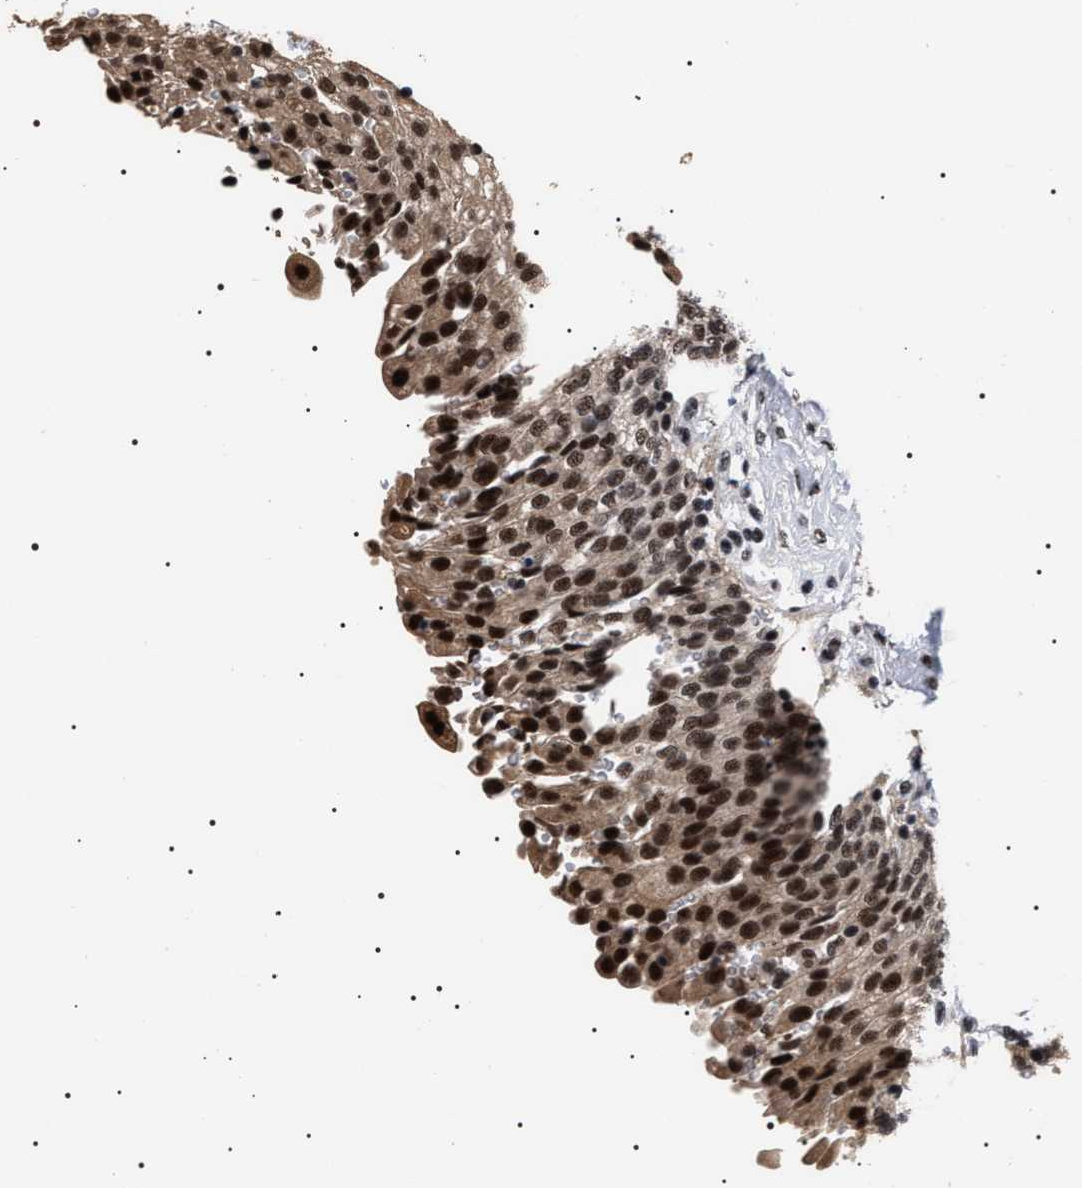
{"staining": {"intensity": "strong", "quantity": ">75%", "location": "cytoplasmic/membranous,nuclear"}, "tissue": "urinary bladder", "cell_type": "Urothelial cells", "image_type": "normal", "snomed": [{"axis": "morphology", "description": "Urothelial carcinoma, High grade"}, {"axis": "topography", "description": "Urinary bladder"}], "caption": "Protein expression analysis of benign human urinary bladder reveals strong cytoplasmic/membranous,nuclear expression in approximately >75% of urothelial cells. (DAB (3,3'-diaminobenzidine) = brown stain, brightfield microscopy at high magnification).", "gene": "CAAP1", "patient": {"sex": "male", "age": 46}}